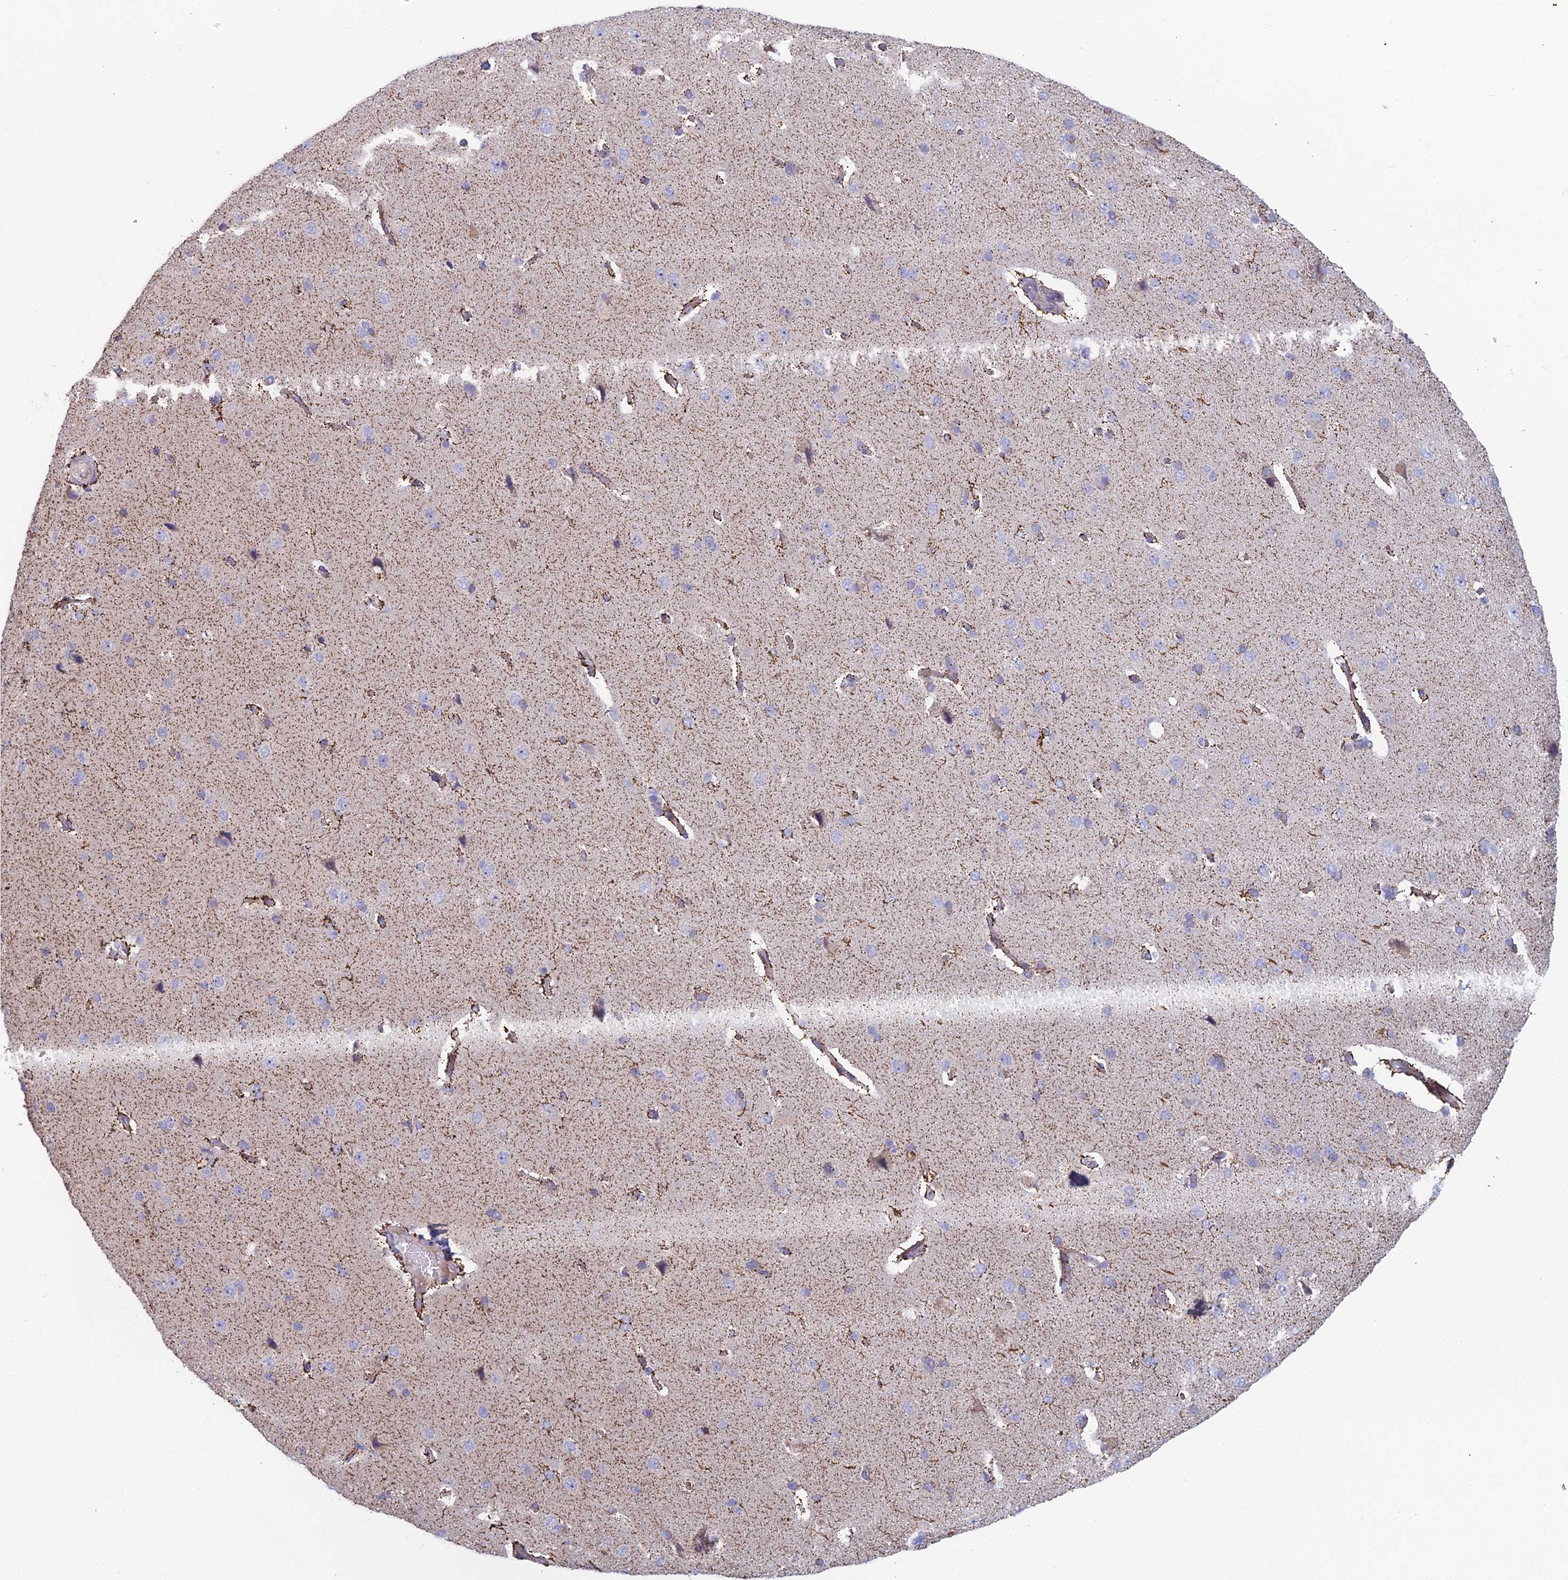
{"staining": {"intensity": "negative", "quantity": "none", "location": "none"}, "tissue": "cerebral cortex", "cell_type": "Endothelial cells", "image_type": "normal", "snomed": [{"axis": "morphology", "description": "Normal tissue, NOS"}, {"axis": "topography", "description": "Cerebral cortex"}], "caption": "Endothelial cells show no significant protein positivity in unremarkable cerebral cortex. (Immunohistochemistry (ihc), brightfield microscopy, high magnification).", "gene": "IFTAP", "patient": {"sex": "male", "age": 62}}